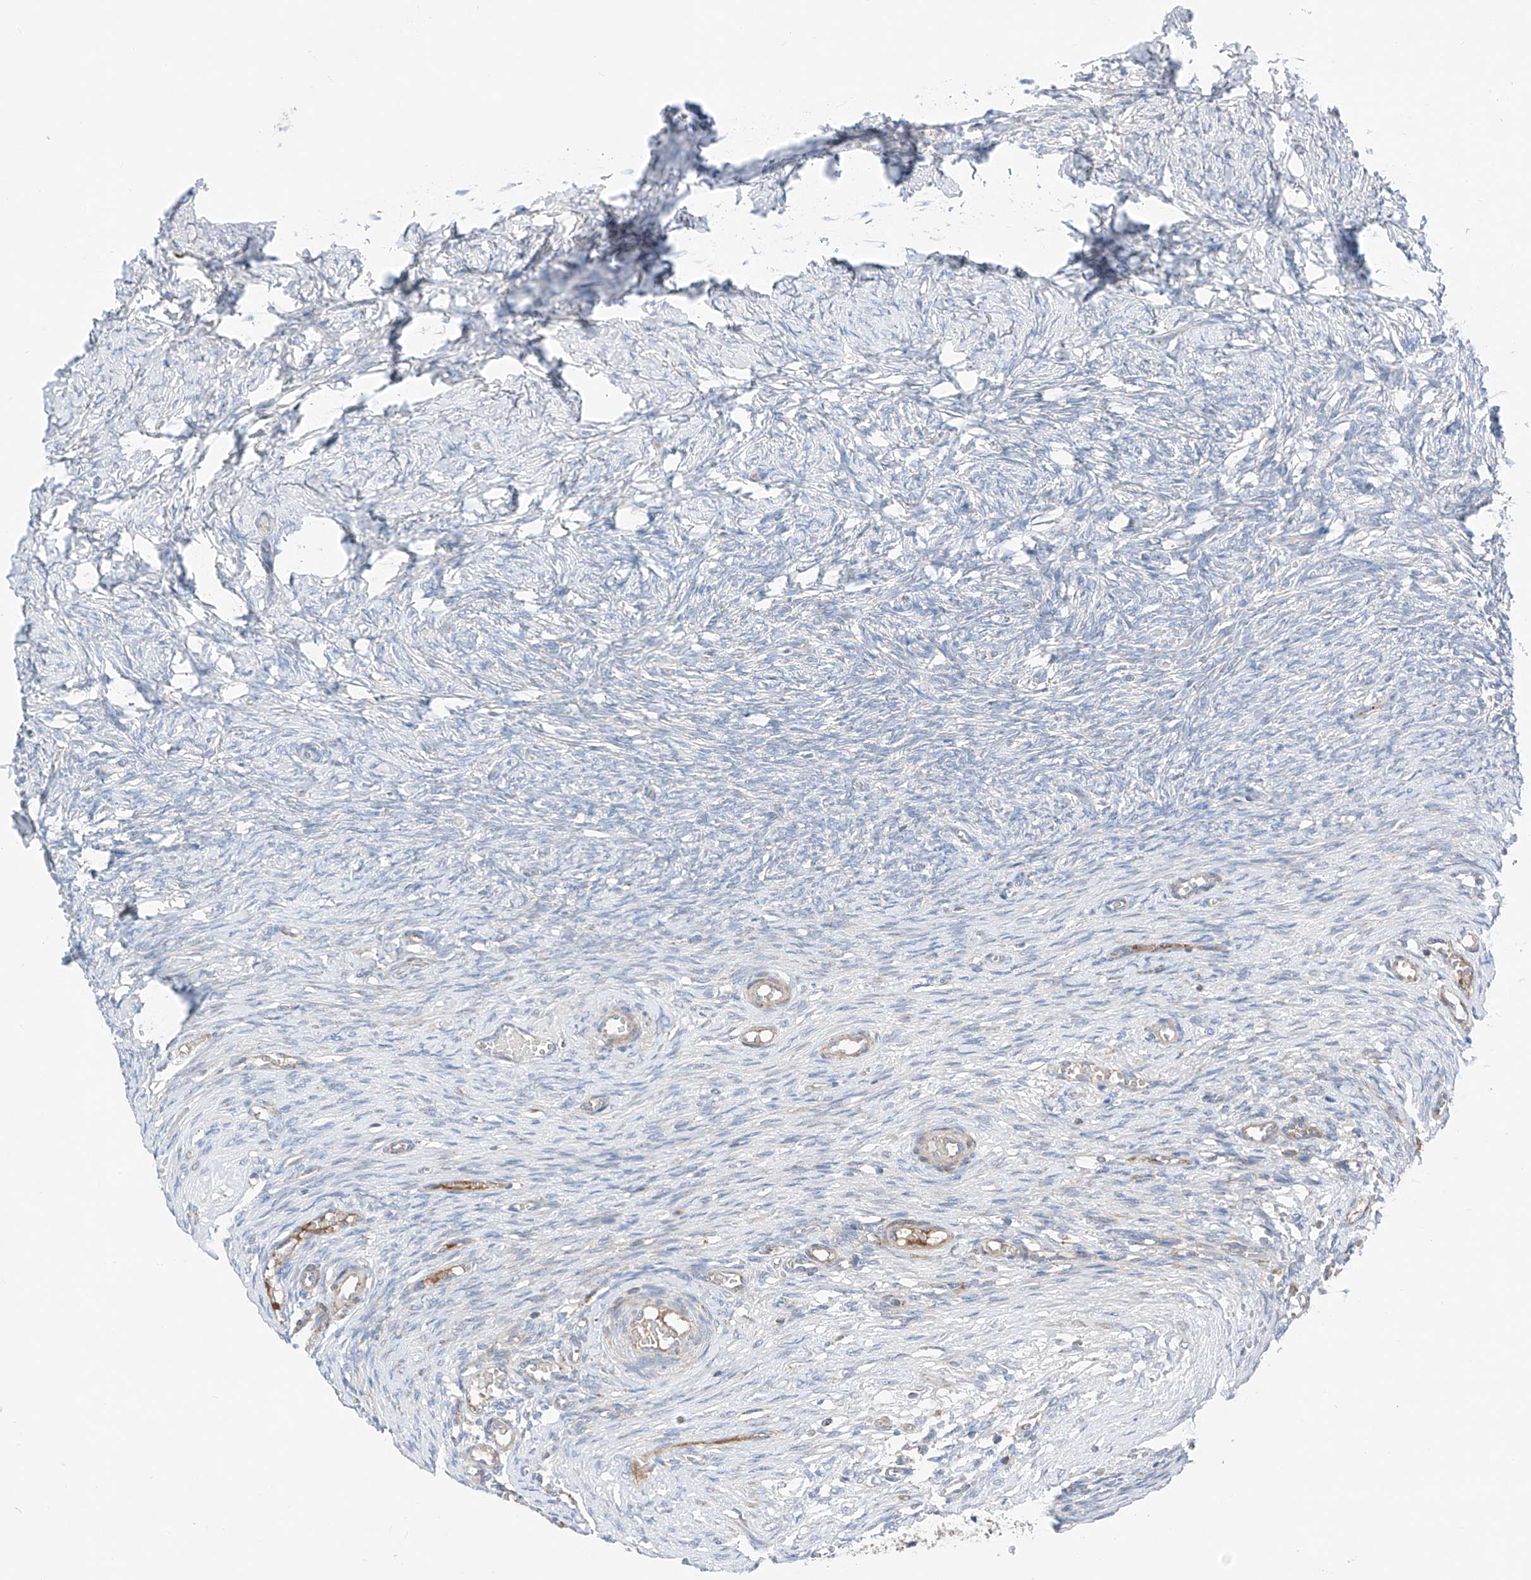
{"staining": {"intensity": "weak", "quantity": "<25%", "location": "cytoplasmic/membranous"}, "tissue": "ovary", "cell_type": "Ovarian stroma cells", "image_type": "normal", "snomed": [{"axis": "morphology", "description": "Adenocarcinoma, NOS"}, {"axis": "topography", "description": "Endometrium"}], "caption": "Ovarian stroma cells are negative for protein expression in benign human ovary. The staining was performed using DAB to visualize the protein expression in brown, while the nuclei were stained in blue with hematoxylin (Magnification: 20x).", "gene": "MRAP", "patient": {"sex": "female", "age": 32}}